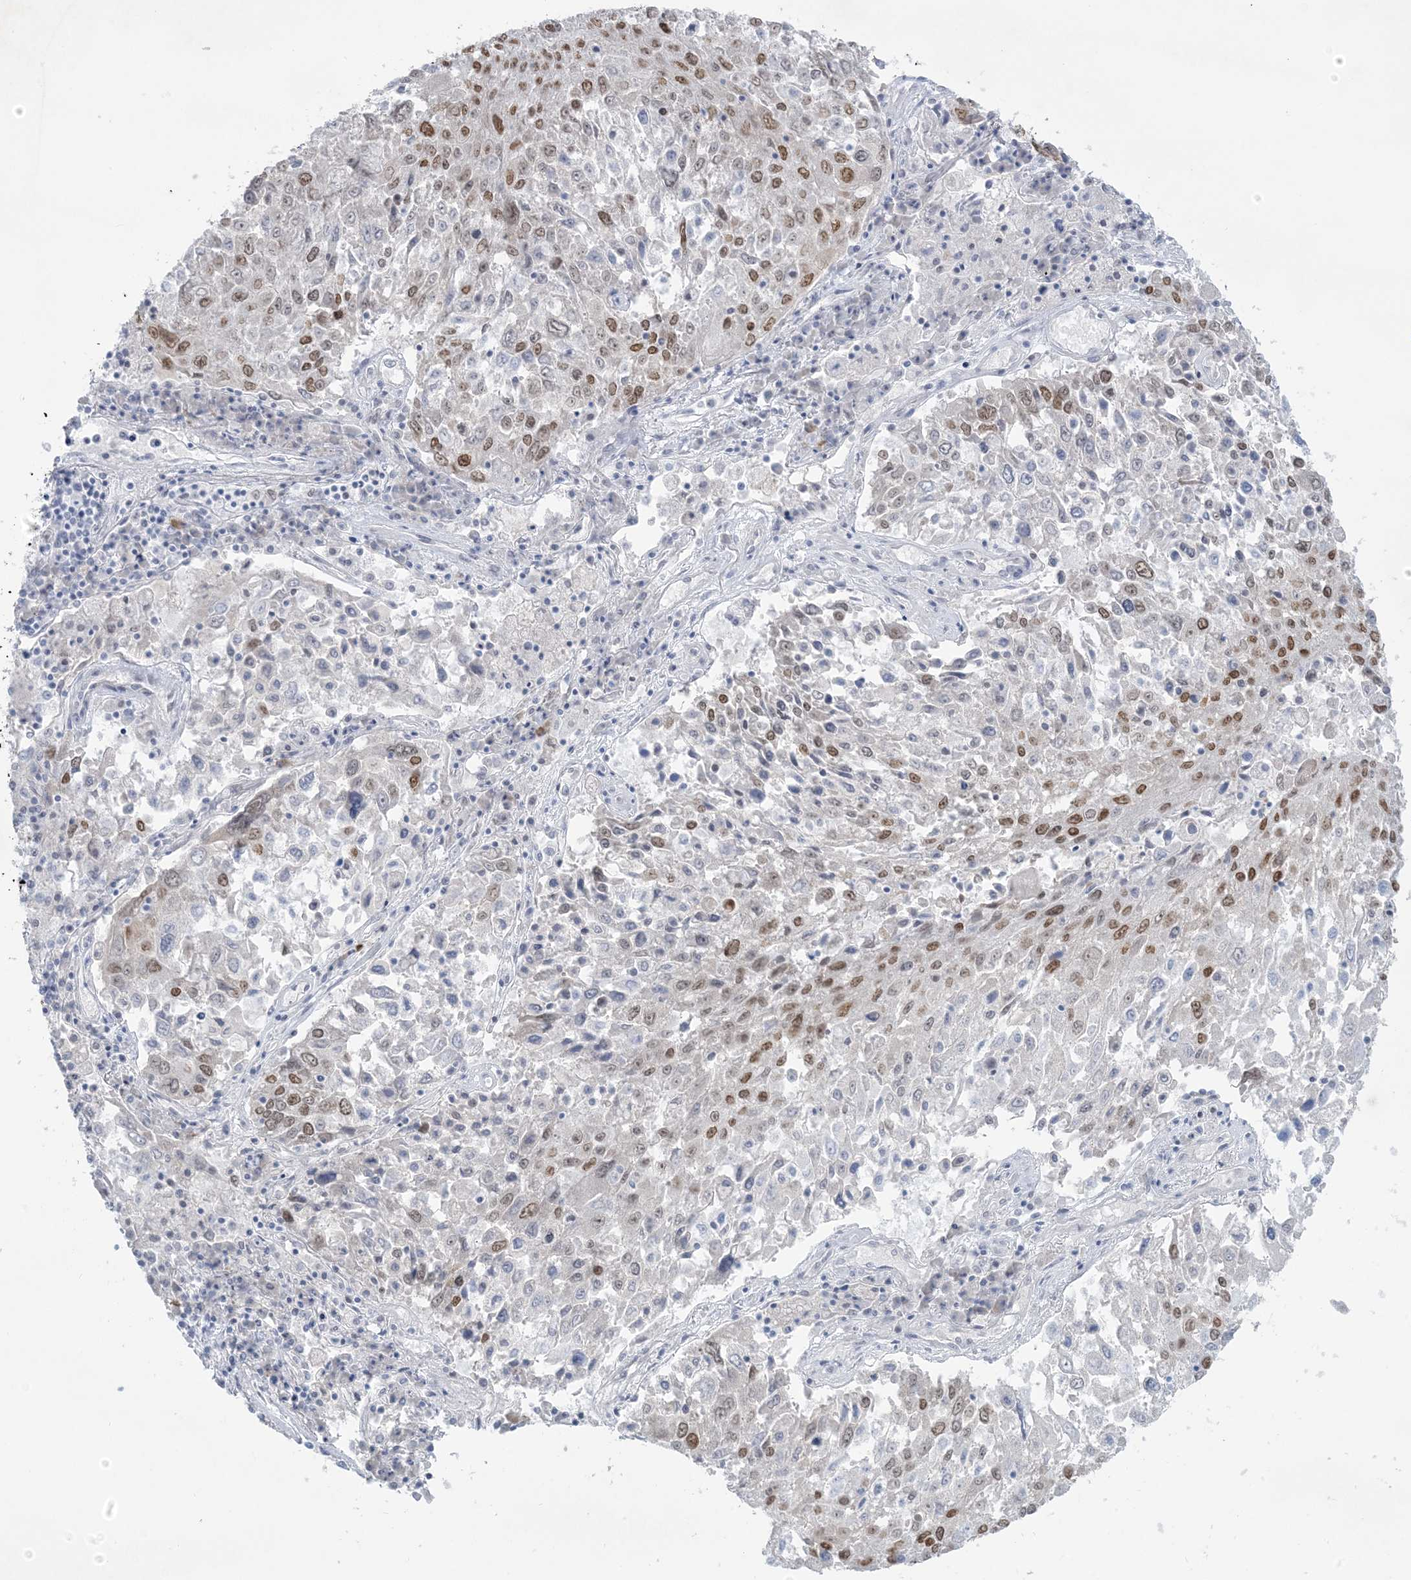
{"staining": {"intensity": "moderate", "quantity": "25%-75%", "location": "nuclear"}, "tissue": "lung cancer", "cell_type": "Tumor cells", "image_type": "cancer", "snomed": [{"axis": "morphology", "description": "Squamous cell carcinoma, NOS"}, {"axis": "topography", "description": "Lung"}], "caption": "Protein staining by IHC demonstrates moderate nuclear expression in approximately 25%-75% of tumor cells in lung cancer. The protein of interest is stained brown, and the nuclei are stained in blue (DAB (3,3'-diaminobenzidine) IHC with brightfield microscopy, high magnification).", "gene": "HOMEZ", "patient": {"sex": "male", "age": 65}}